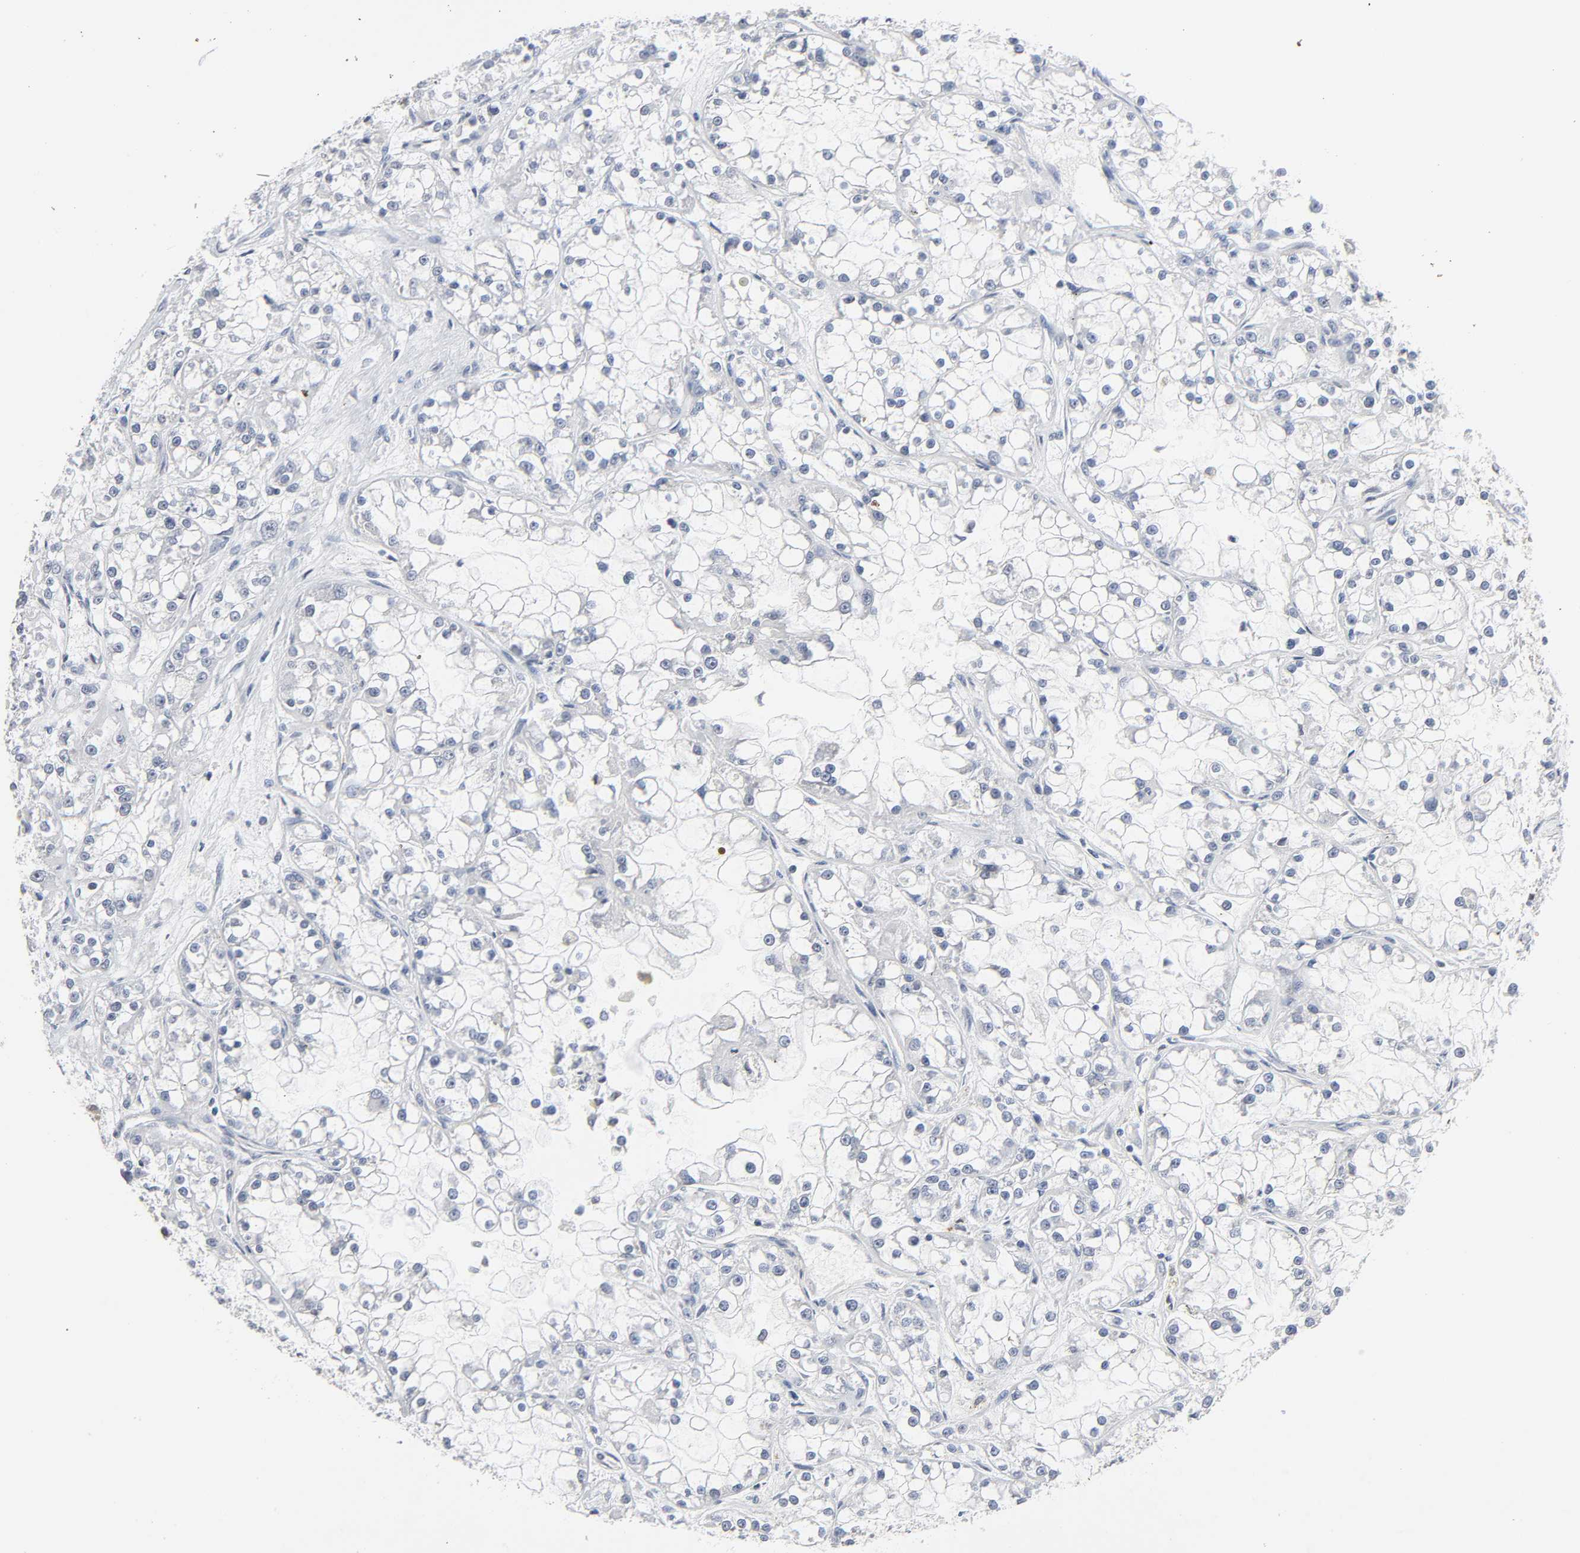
{"staining": {"intensity": "negative", "quantity": "none", "location": "none"}, "tissue": "renal cancer", "cell_type": "Tumor cells", "image_type": "cancer", "snomed": [{"axis": "morphology", "description": "Adenocarcinoma, NOS"}, {"axis": "topography", "description": "Kidney"}], "caption": "Image shows no significant protein positivity in tumor cells of renal adenocarcinoma.", "gene": "DDX10", "patient": {"sex": "female", "age": 52}}